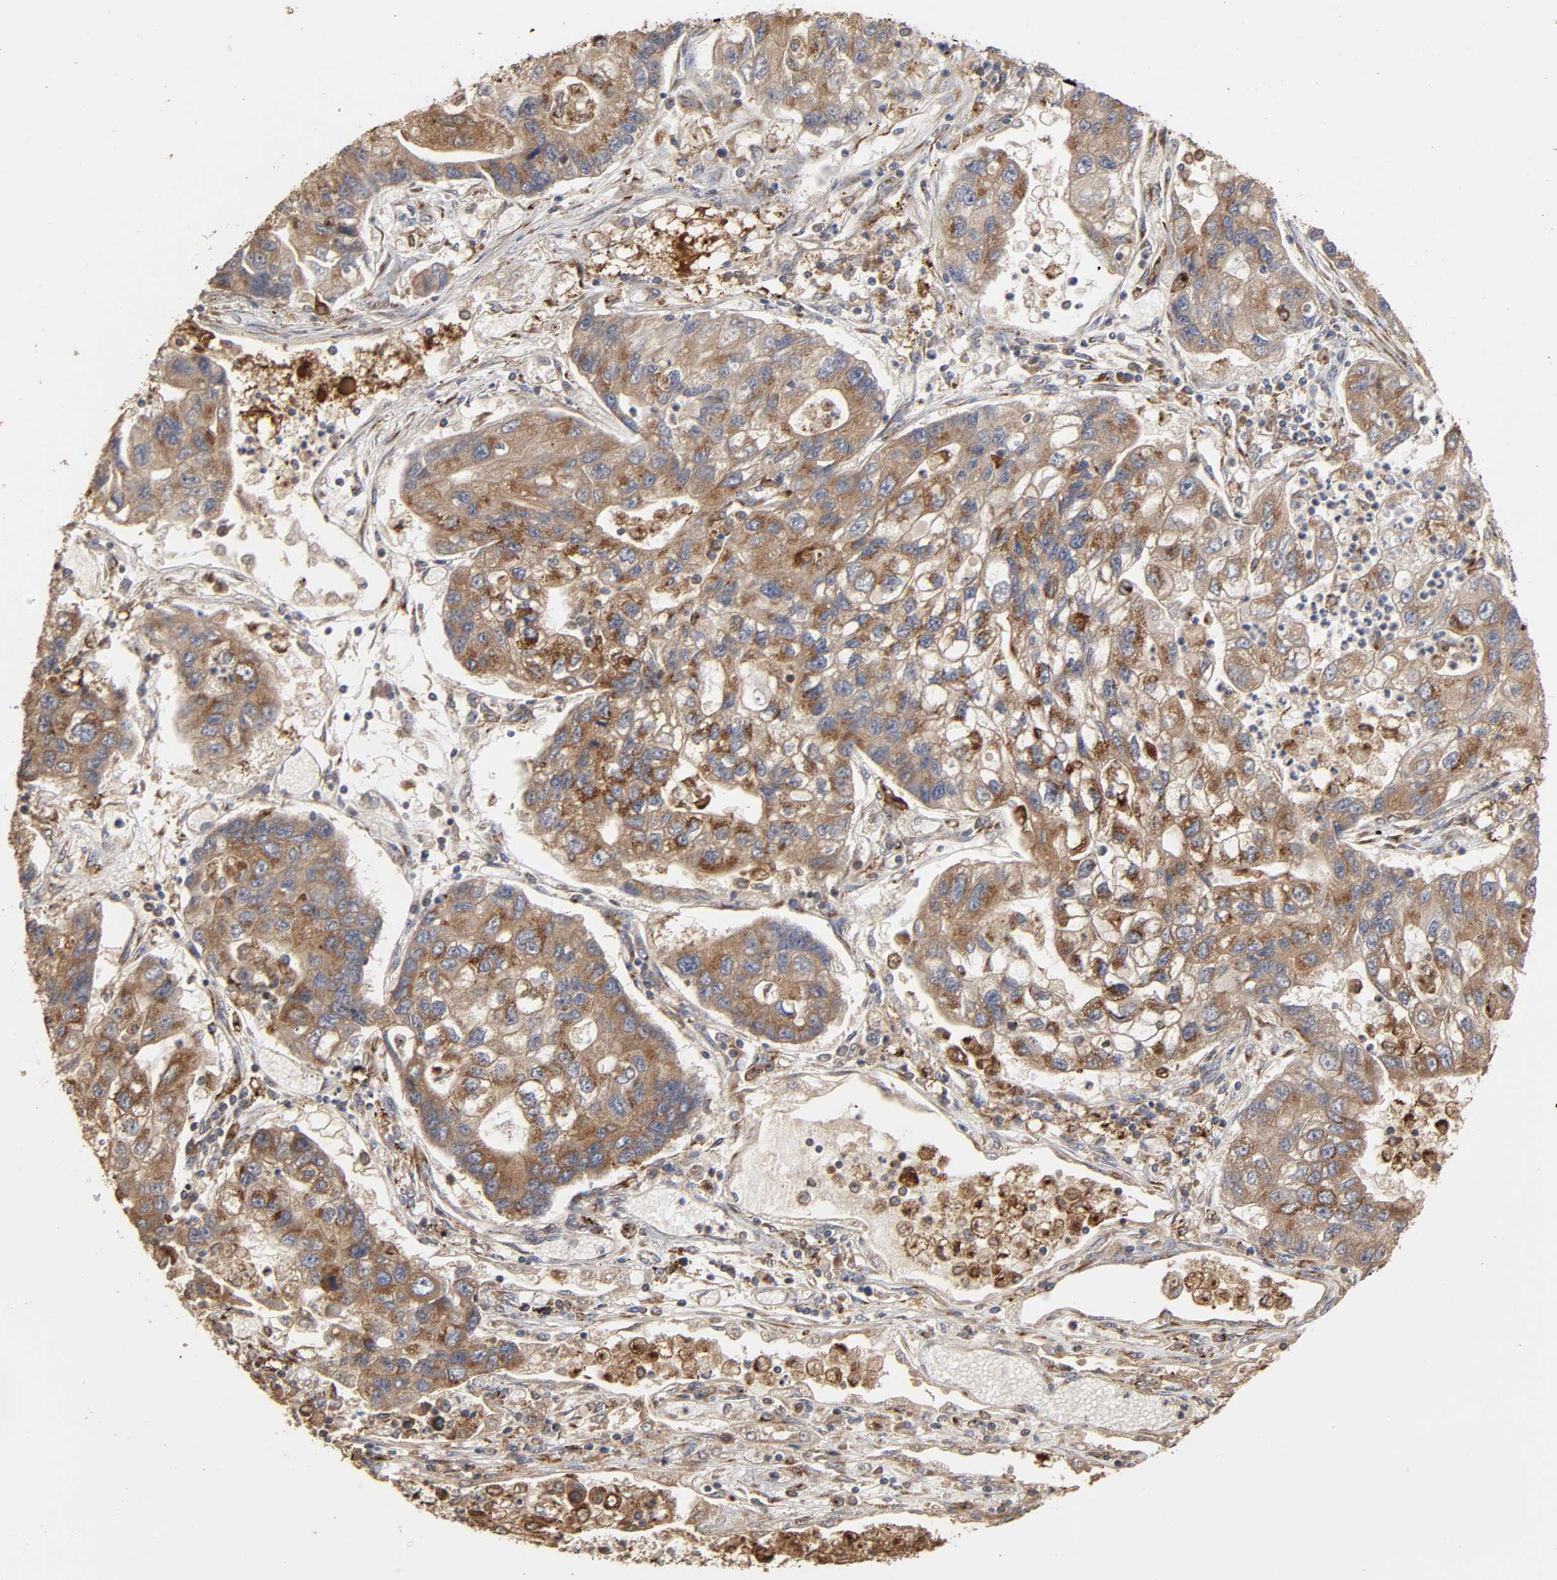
{"staining": {"intensity": "moderate", "quantity": ">75%", "location": "cytoplasmic/membranous"}, "tissue": "lung cancer", "cell_type": "Tumor cells", "image_type": "cancer", "snomed": [{"axis": "morphology", "description": "Adenocarcinoma, NOS"}, {"axis": "topography", "description": "Lung"}], "caption": "IHC micrograph of neoplastic tissue: lung cancer stained using IHC shows medium levels of moderate protein expression localized specifically in the cytoplasmic/membranous of tumor cells, appearing as a cytoplasmic/membranous brown color.", "gene": "GNPTG", "patient": {"sex": "female", "age": 51}}